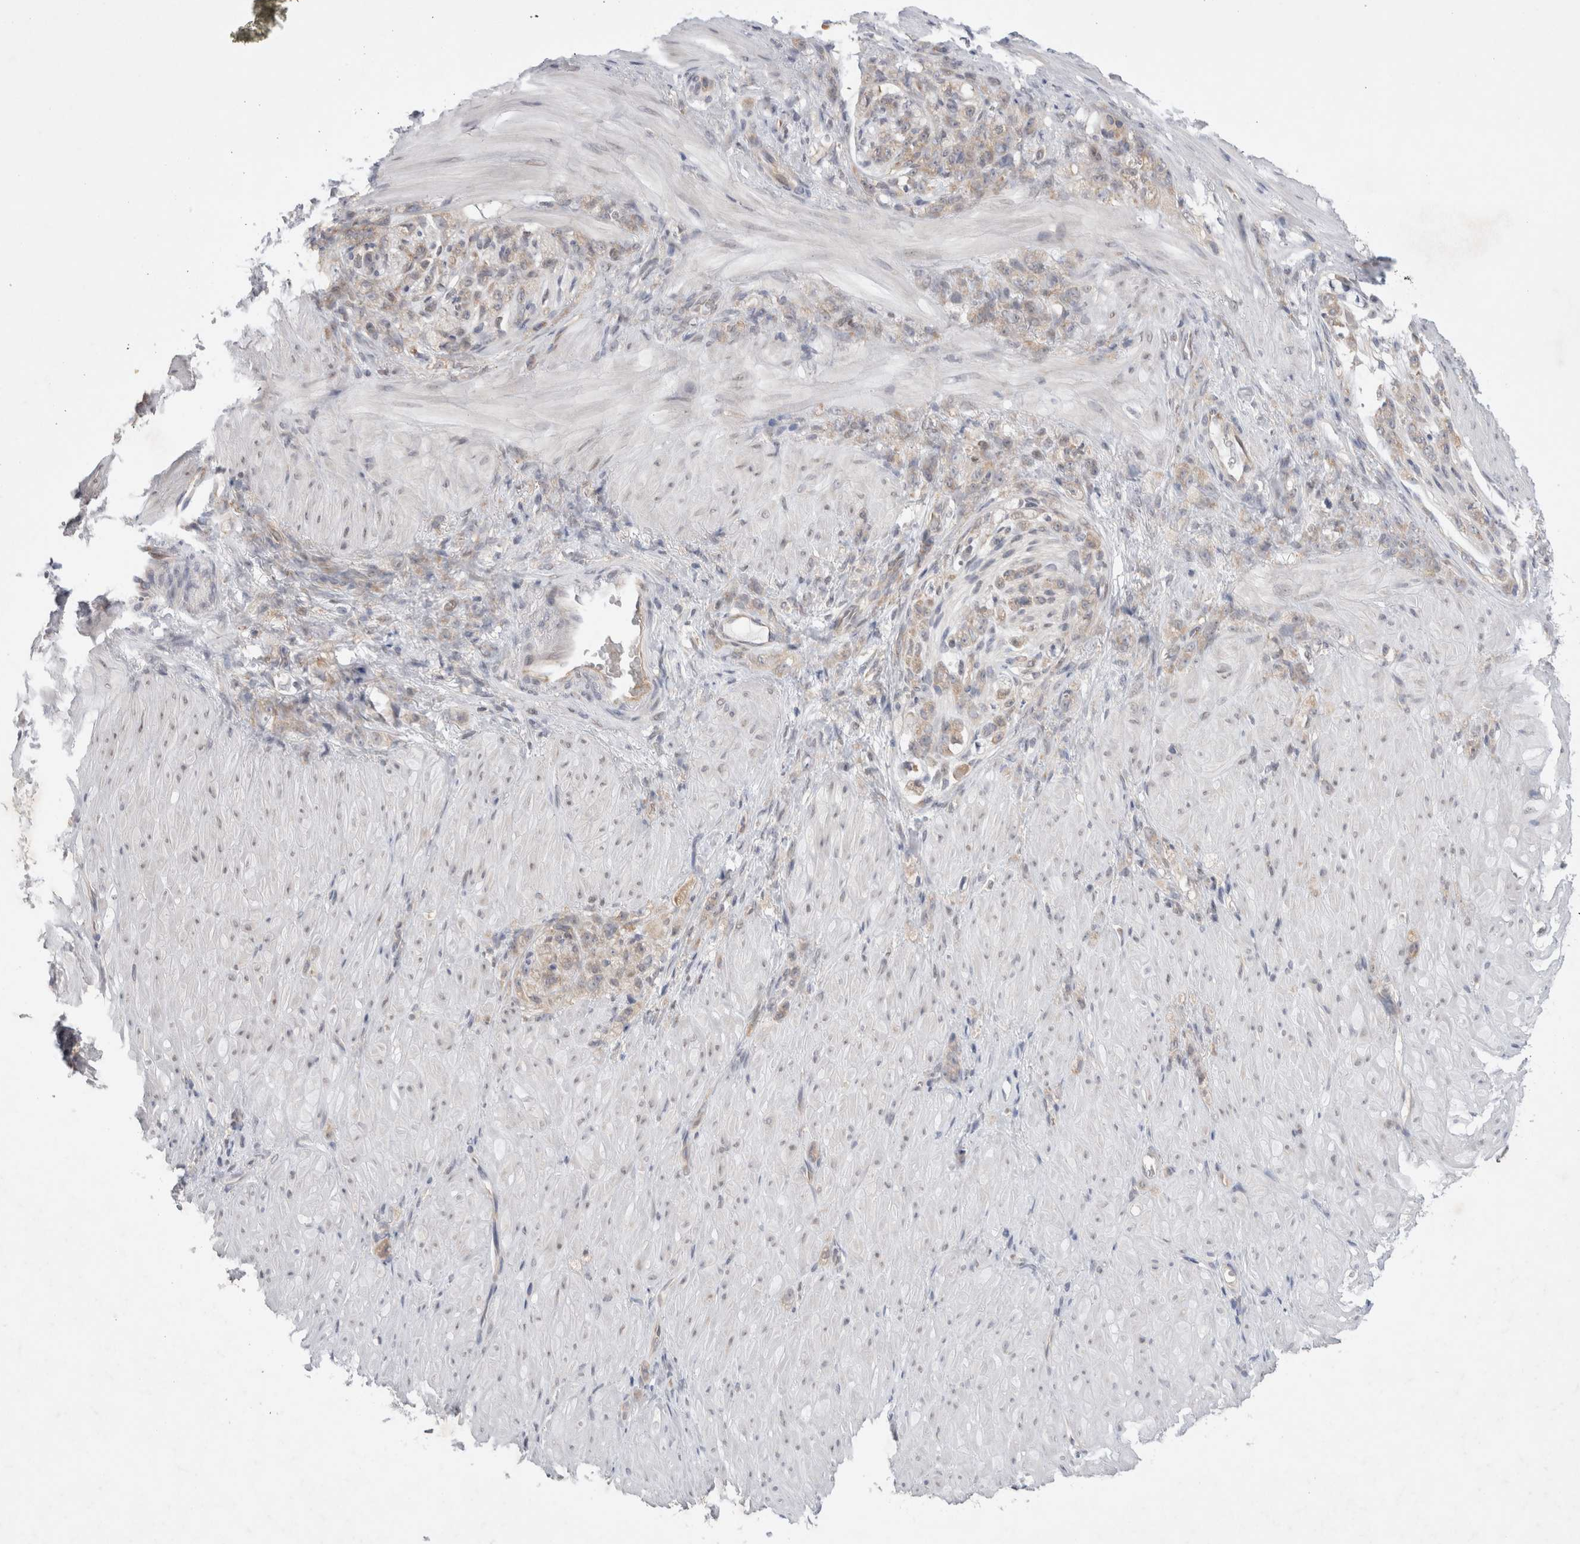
{"staining": {"intensity": "weak", "quantity": "<25%", "location": "cytoplasmic/membranous"}, "tissue": "stomach cancer", "cell_type": "Tumor cells", "image_type": "cancer", "snomed": [{"axis": "morphology", "description": "Normal tissue, NOS"}, {"axis": "morphology", "description": "Adenocarcinoma, NOS"}, {"axis": "topography", "description": "Stomach"}], "caption": "Protein analysis of stomach cancer (adenocarcinoma) demonstrates no significant staining in tumor cells.", "gene": "EIF3E", "patient": {"sex": "male", "age": 82}}